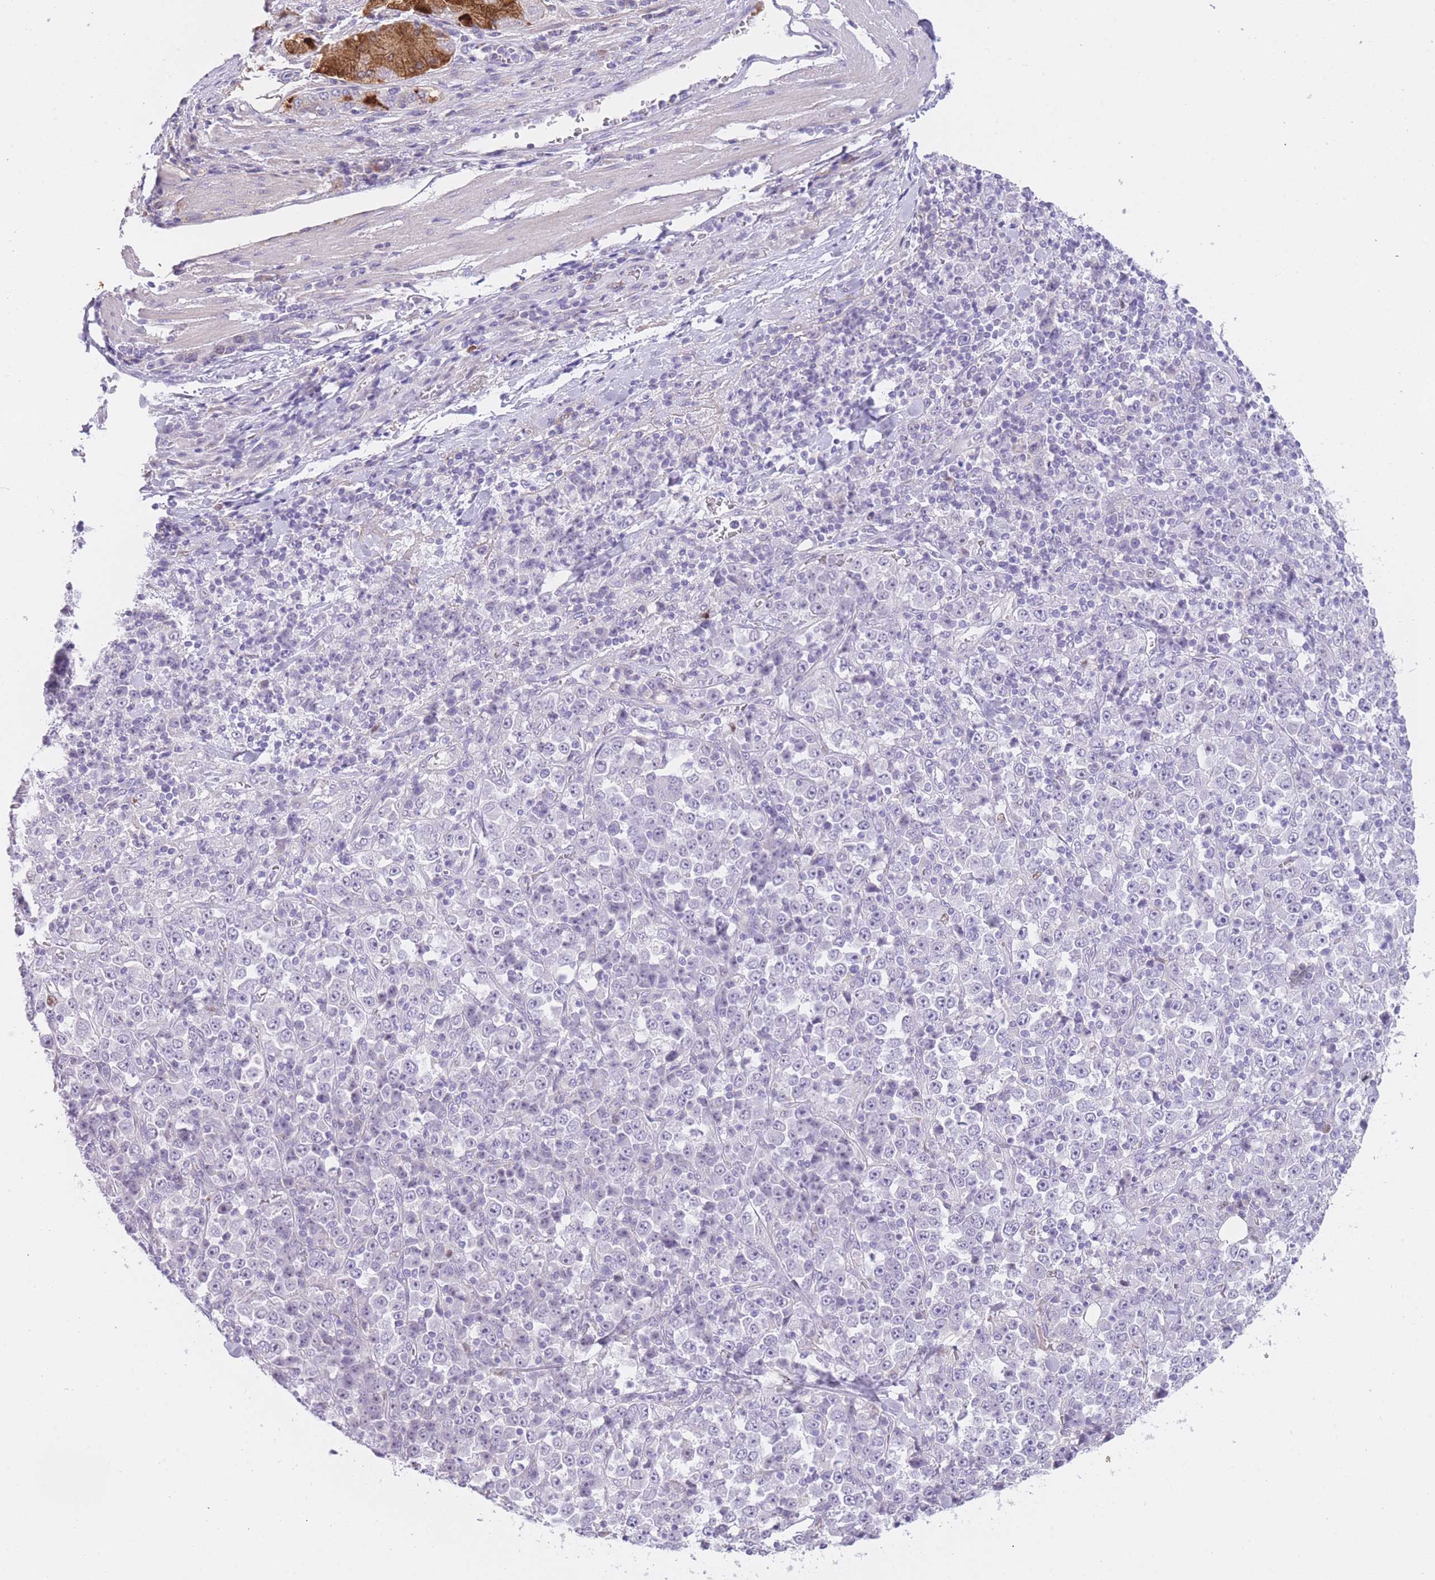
{"staining": {"intensity": "negative", "quantity": "none", "location": "none"}, "tissue": "stomach cancer", "cell_type": "Tumor cells", "image_type": "cancer", "snomed": [{"axis": "morphology", "description": "Normal tissue, NOS"}, {"axis": "morphology", "description": "Adenocarcinoma, NOS"}, {"axis": "topography", "description": "Stomach, upper"}, {"axis": "topography", "description": "Stomach"}], "caption": "Micrograph shows no protein positivity in tumor cells of adenocarcinoma (stomach) tissue.", "gene": "IMPG1", "patient": {"sex": "male", "age": 59}}